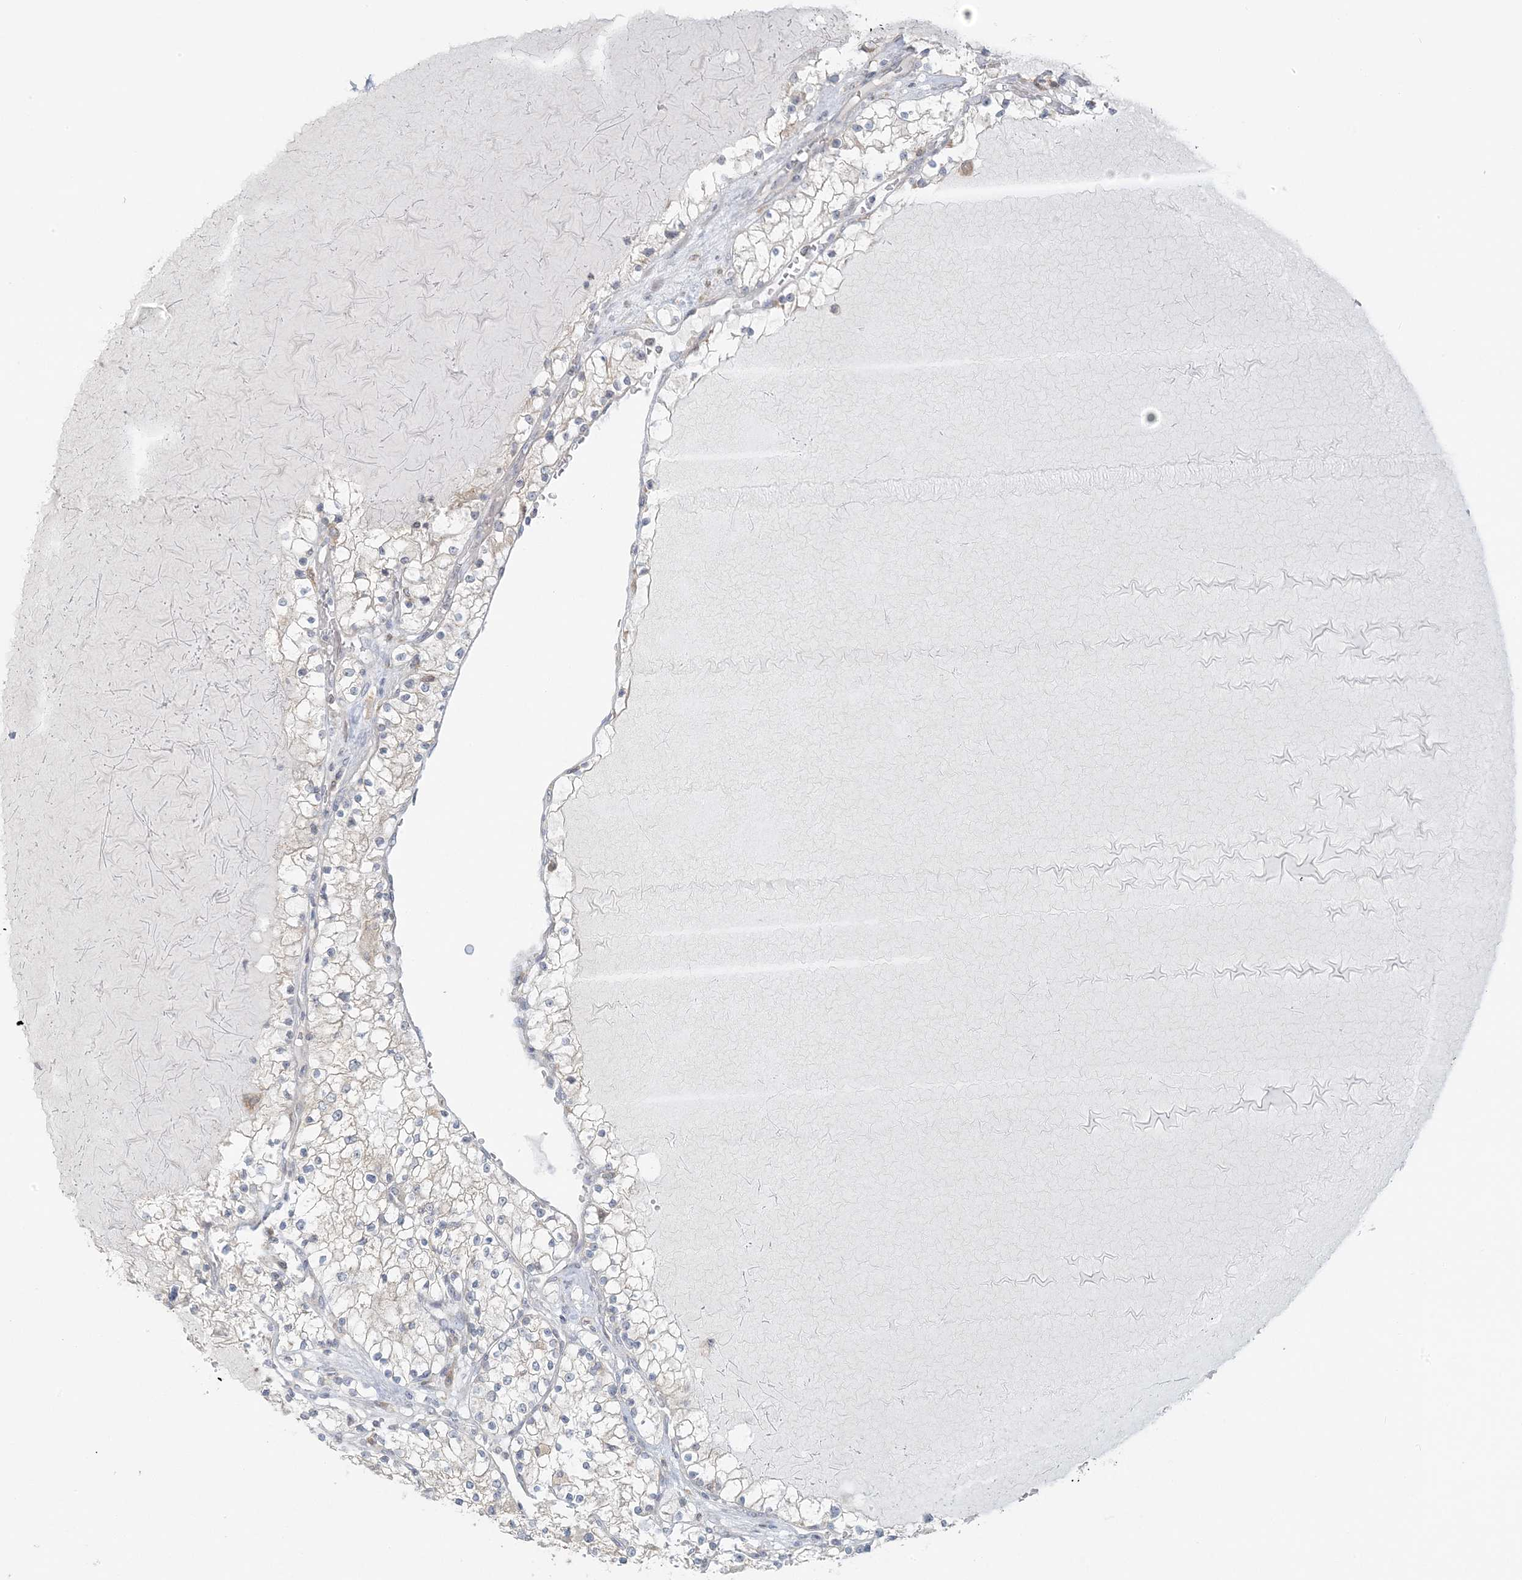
{"staining": {"intensity": "negative", "quantity": "none", "location": "none"}, "tissue": "renal cancer", "cell_type": "Tumor cells", "image_type": "cancer", "snomed": [{"axis": "morphology", "description": "Normal tissue, NOS"}, {"axis": "morphology", "description": "Adenocarcinoma, NOS"}, {"axis": "topography", "description": "Kidney"}], "caption": "Immunohistochemistry of human renal cancer exhibits no expression in tumor cells. (DAB (3,3'-diaminobenzidine) immunohistochemistry visualized using brightfield microscopy, high magnification).", "gene": "EEFSEC", "patient": {"sex": "male", "age": 68}}